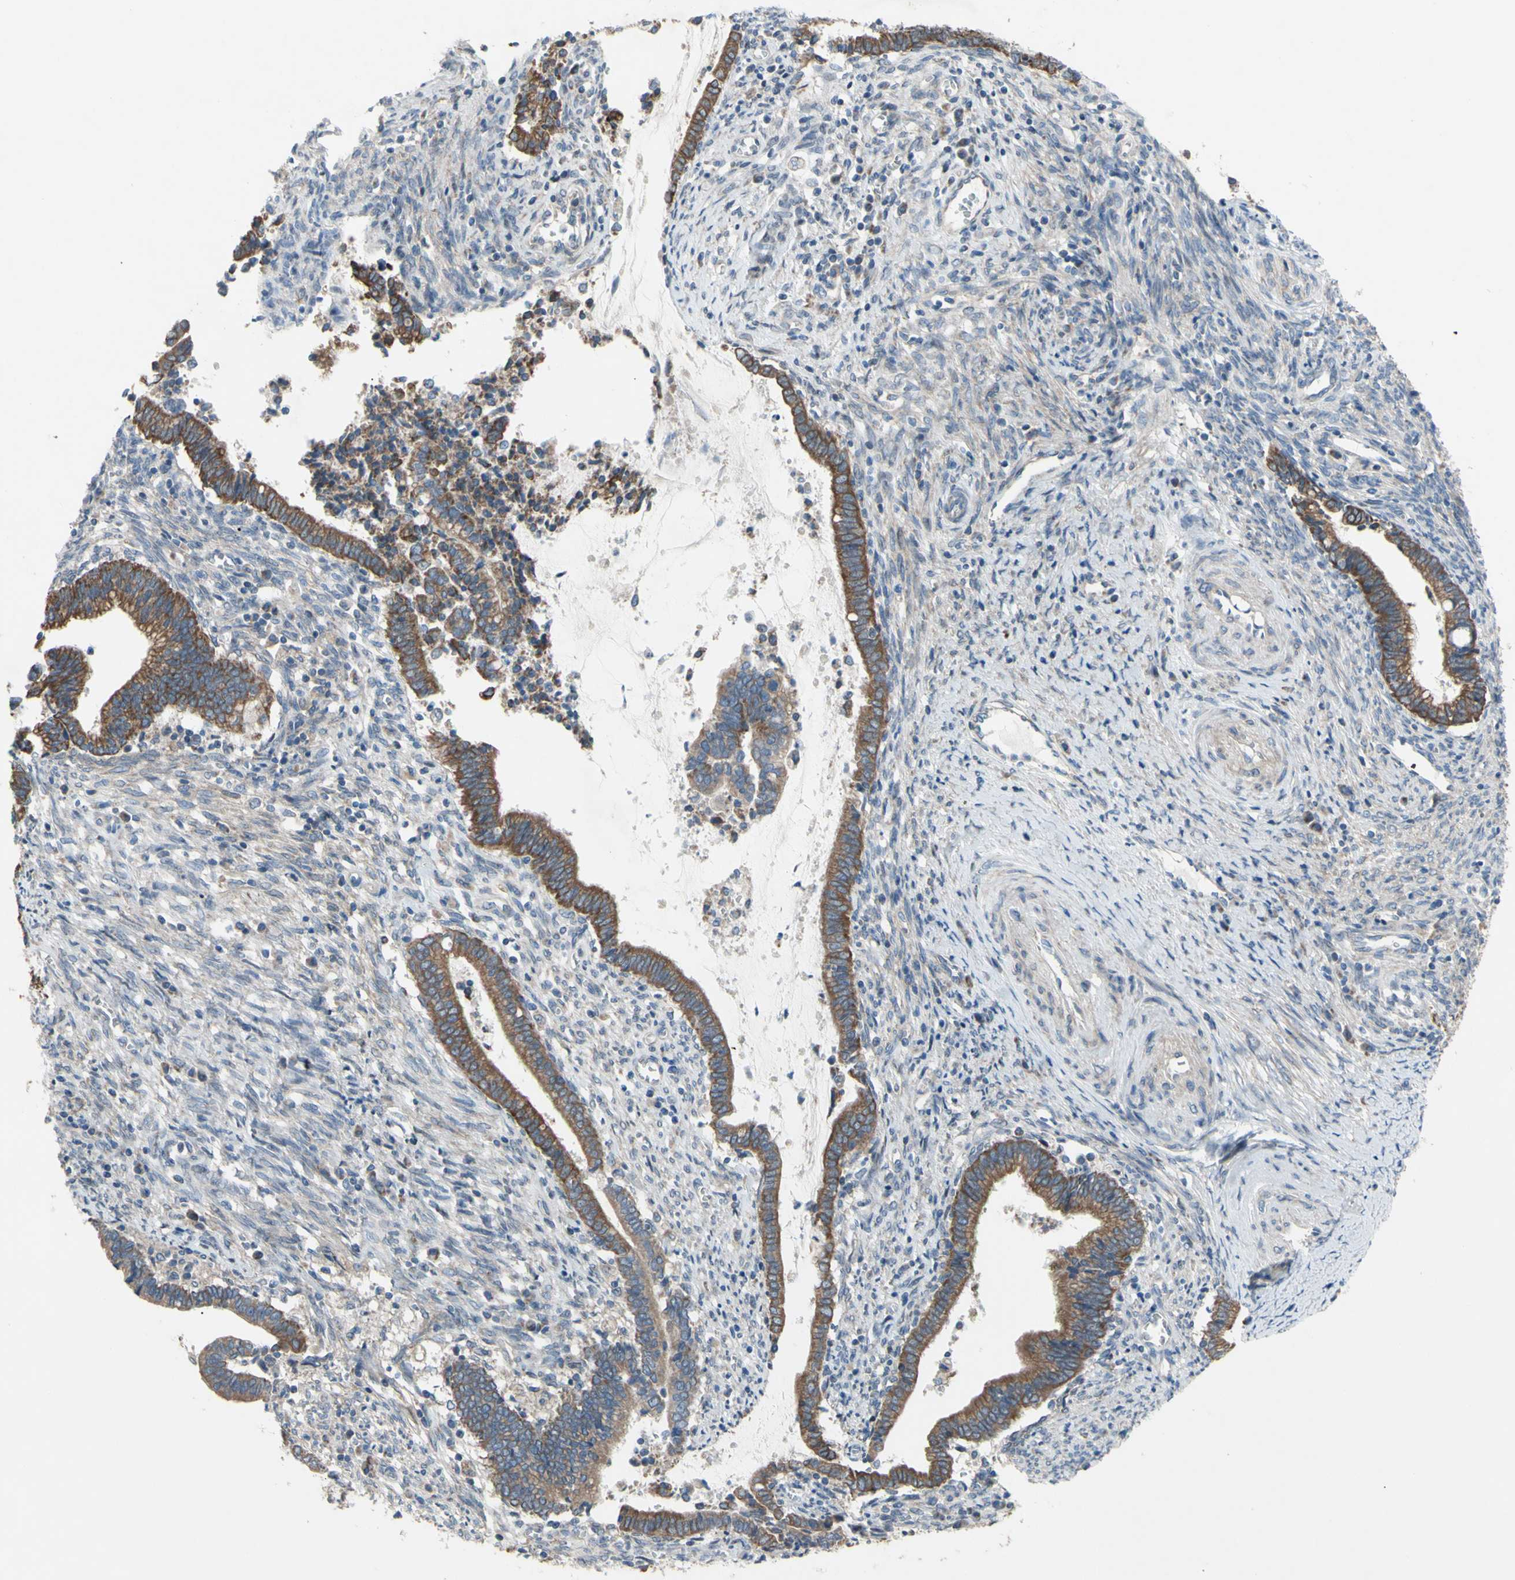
{"staining": {"intensity": "moderate", "quantity": ">75%", "location": "cytoplasmic/membranous"}, "tissue": "cervical cancer", "cell_type": "Tumor cells", "image_type": "cancer", "snomed": [{"axis": "morphology", "description": "Adenocarcinoma, NOS"}, {"axis": "topography", "description": "Cervix"}], "caption": "This photomicrograph displays cervical adenocarcinoma stained with IHC to label a protein in brown. The cytoplasmic/membranous of tumor cells show moderate positivity for the protein. Nuclei are counter-stained blue.", "gene": "GRAMD2B", "patient": {"sex": "female", "age": 44}}